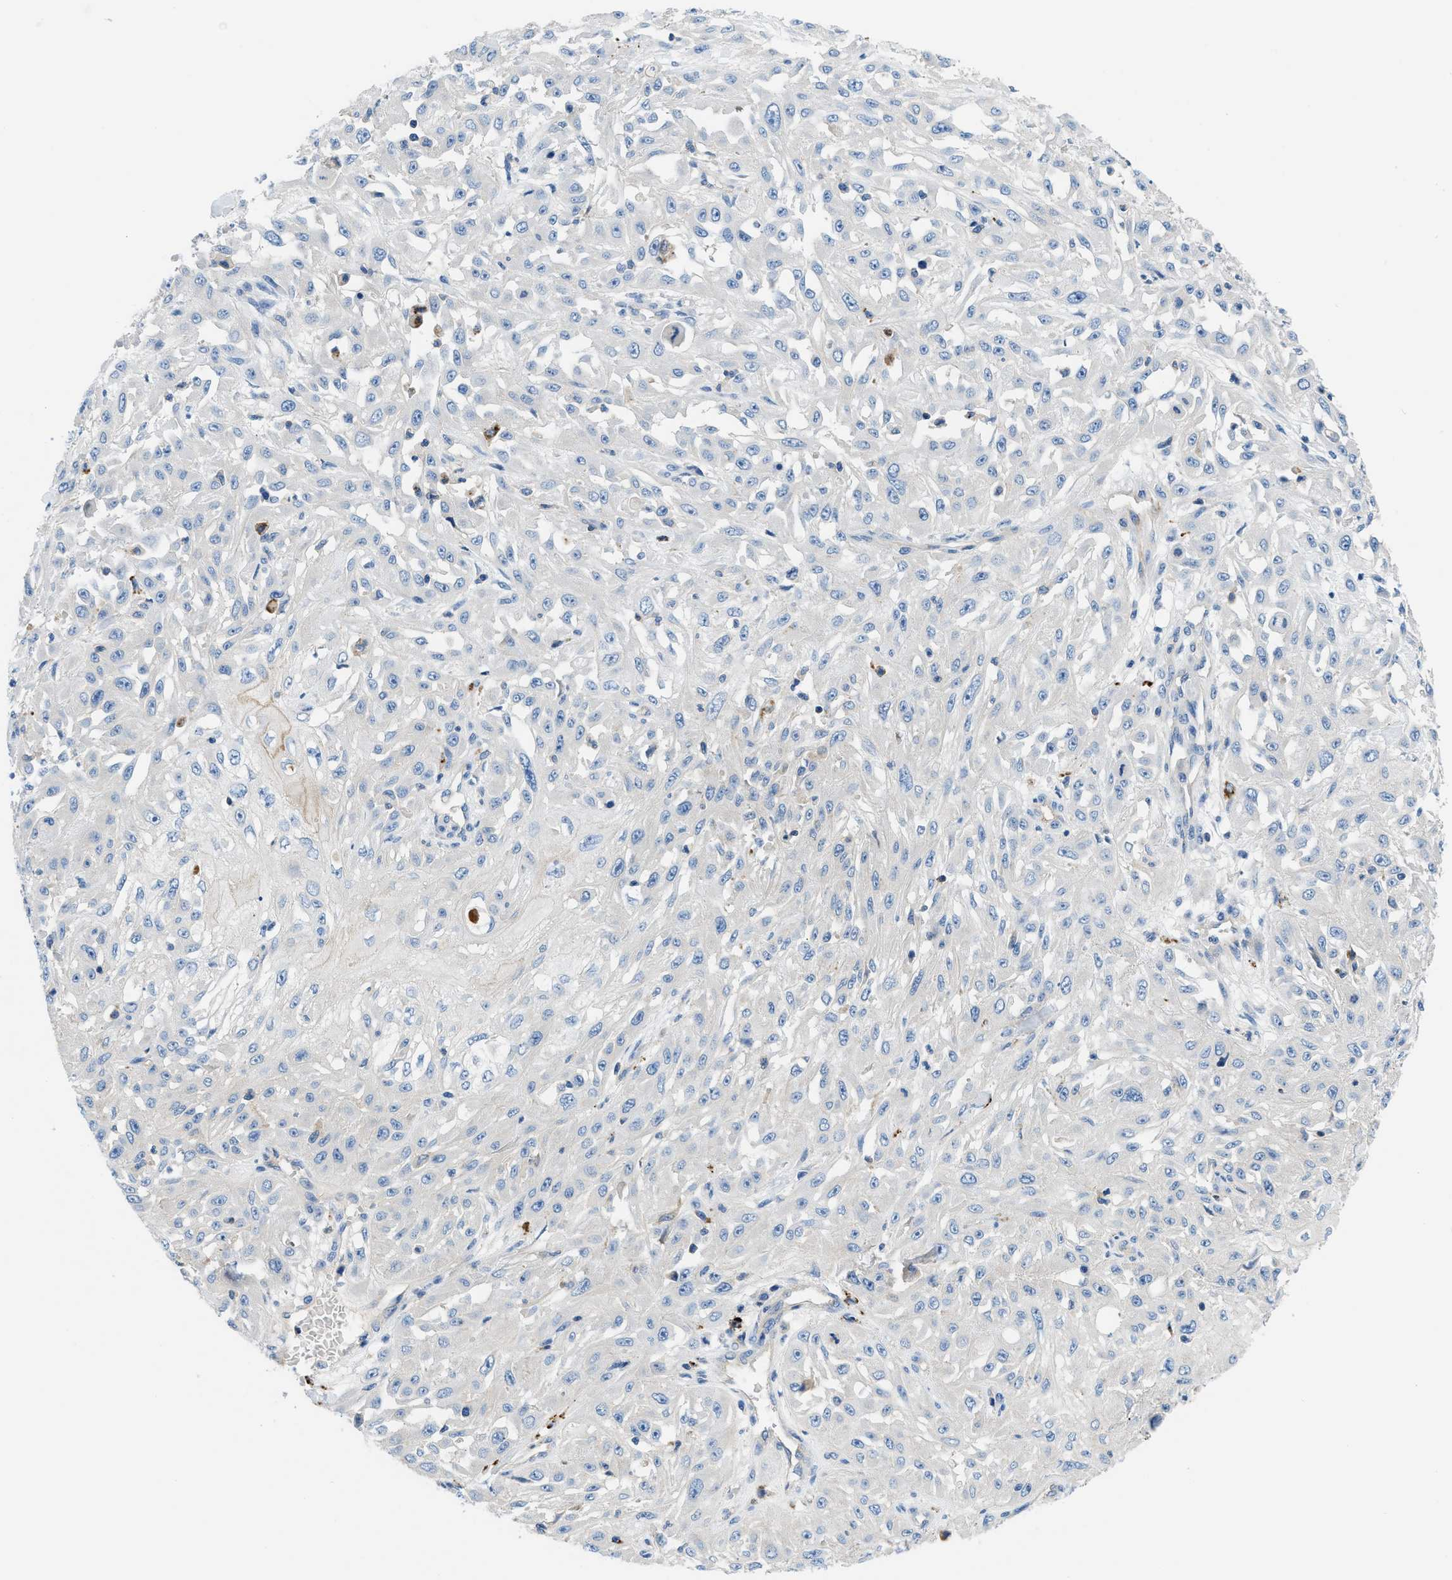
{"staining": {"intensity": "negative", "quantity": "none", "location": "none"}, "tissue": "skin cancer", "cell_type": "Tumor cells", "image_type": "cancer", "snomed": [{"axis": "morphology", "description": "Squamous cell carcinoma, NOS"}, {"axis": "morphology", "description": "Squamous cell carcinoma, metastatic, NOS"}, {"axis": "topography", "description": "Skin"}, {"axis": "topography", "description": "Lymph node"}], "caption": "Skin cancer (metastatic squamous cell carcinoma) was stained to show a protein in brown. There is no significant staining in tumor cells.", "gene": "ORAI1", "patient": {"sex": "male", "age": 75}}